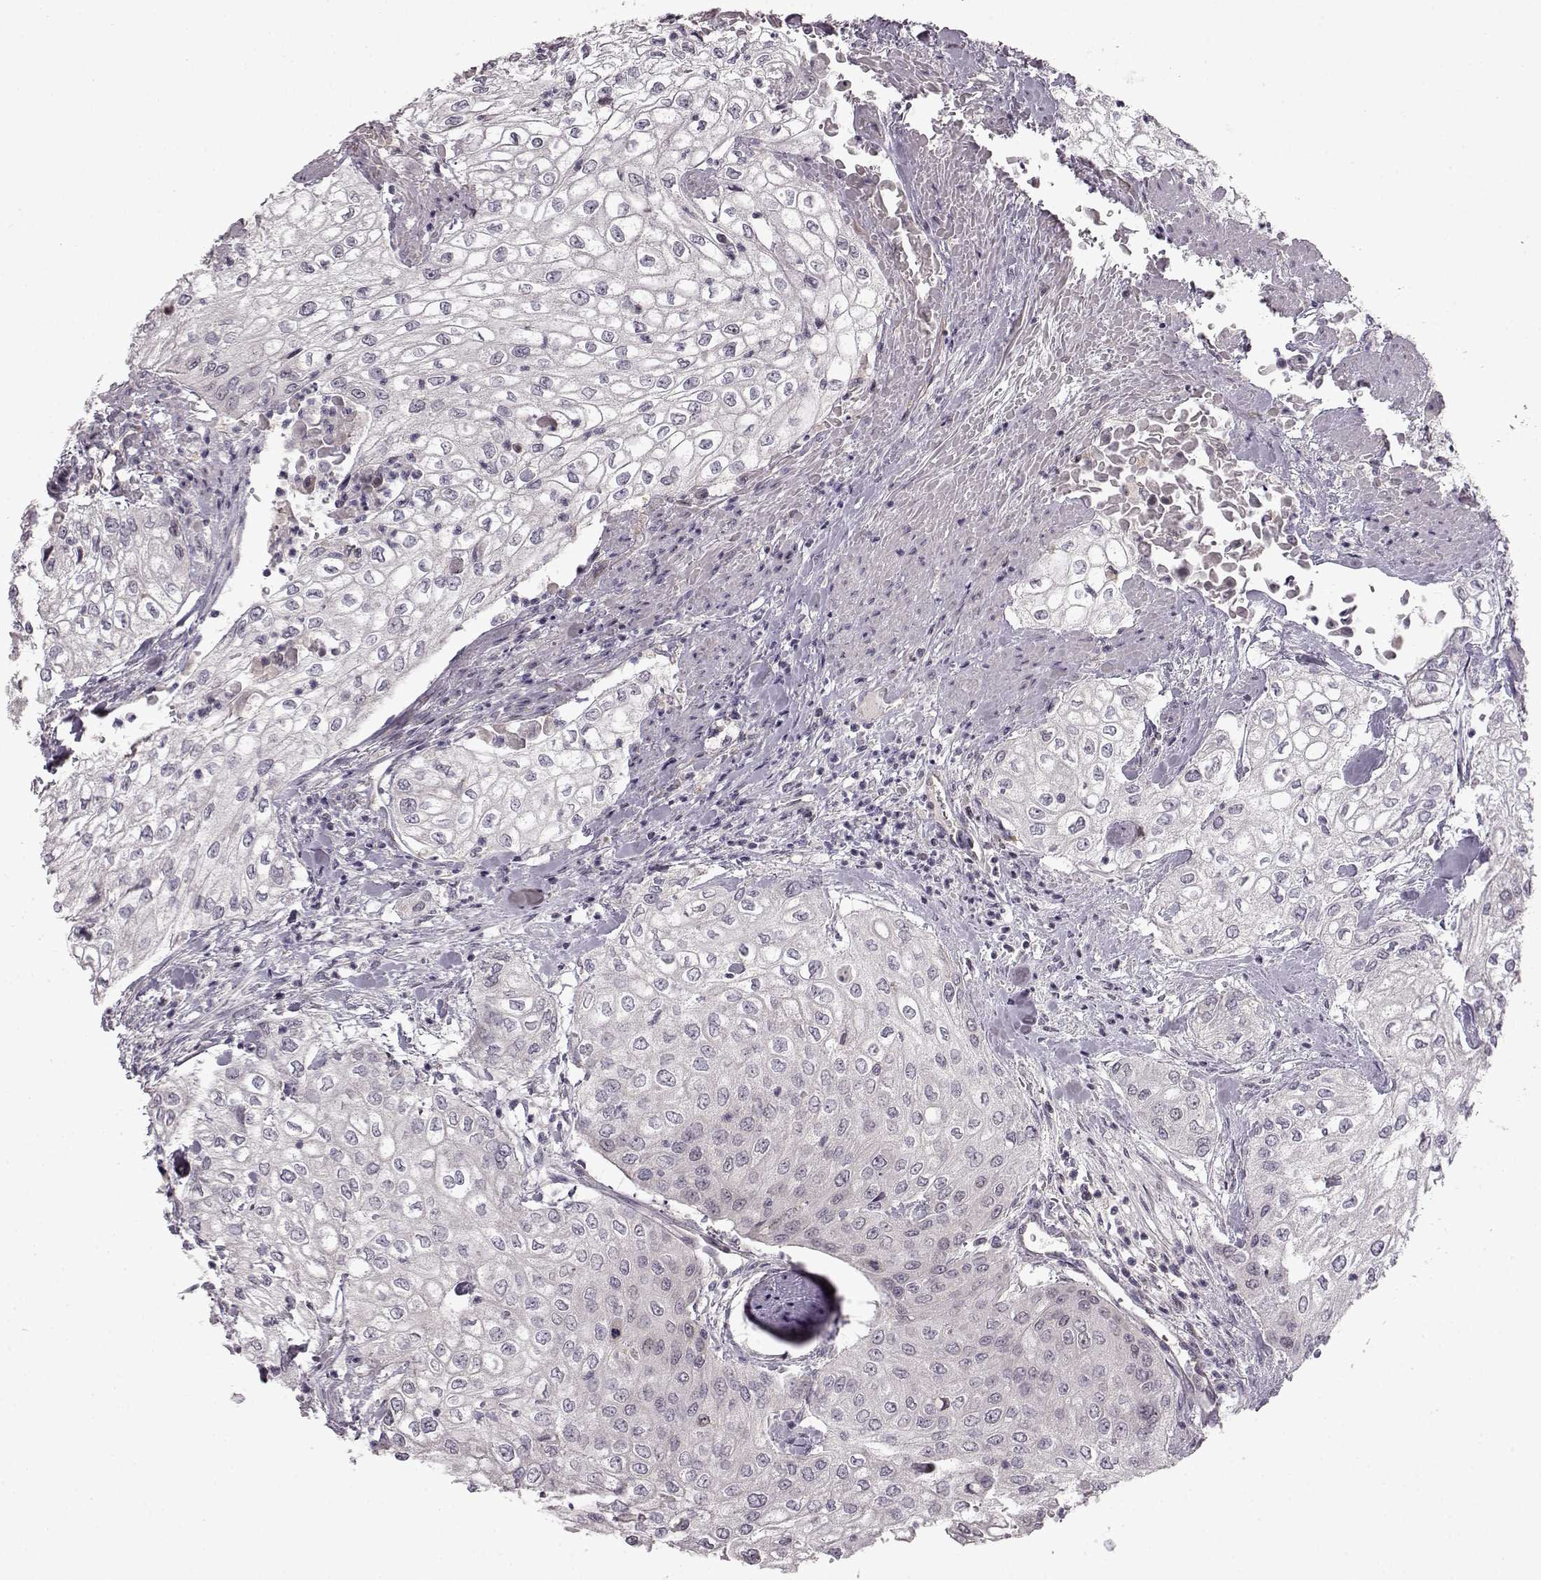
{"staining": {"intensity": "negative", "quantity": "none", "location": "none"}, "tissue": "urothelial cancer", "cell_type": "Tumor cells", "image_type": "cancer", "snomed": [{"axis": "morphology", "description": "Urothelial carcinoma, High grade"}, {"axis": "topography", "description": "Urinary bladder"}], "caption": "This is a histopathology image of immunohistochemistry staining of urothelial cancer, which shows no expression in tumor cells.", "gene": "B3GNT6", "patient": {"sex": "male", "age": 62}}